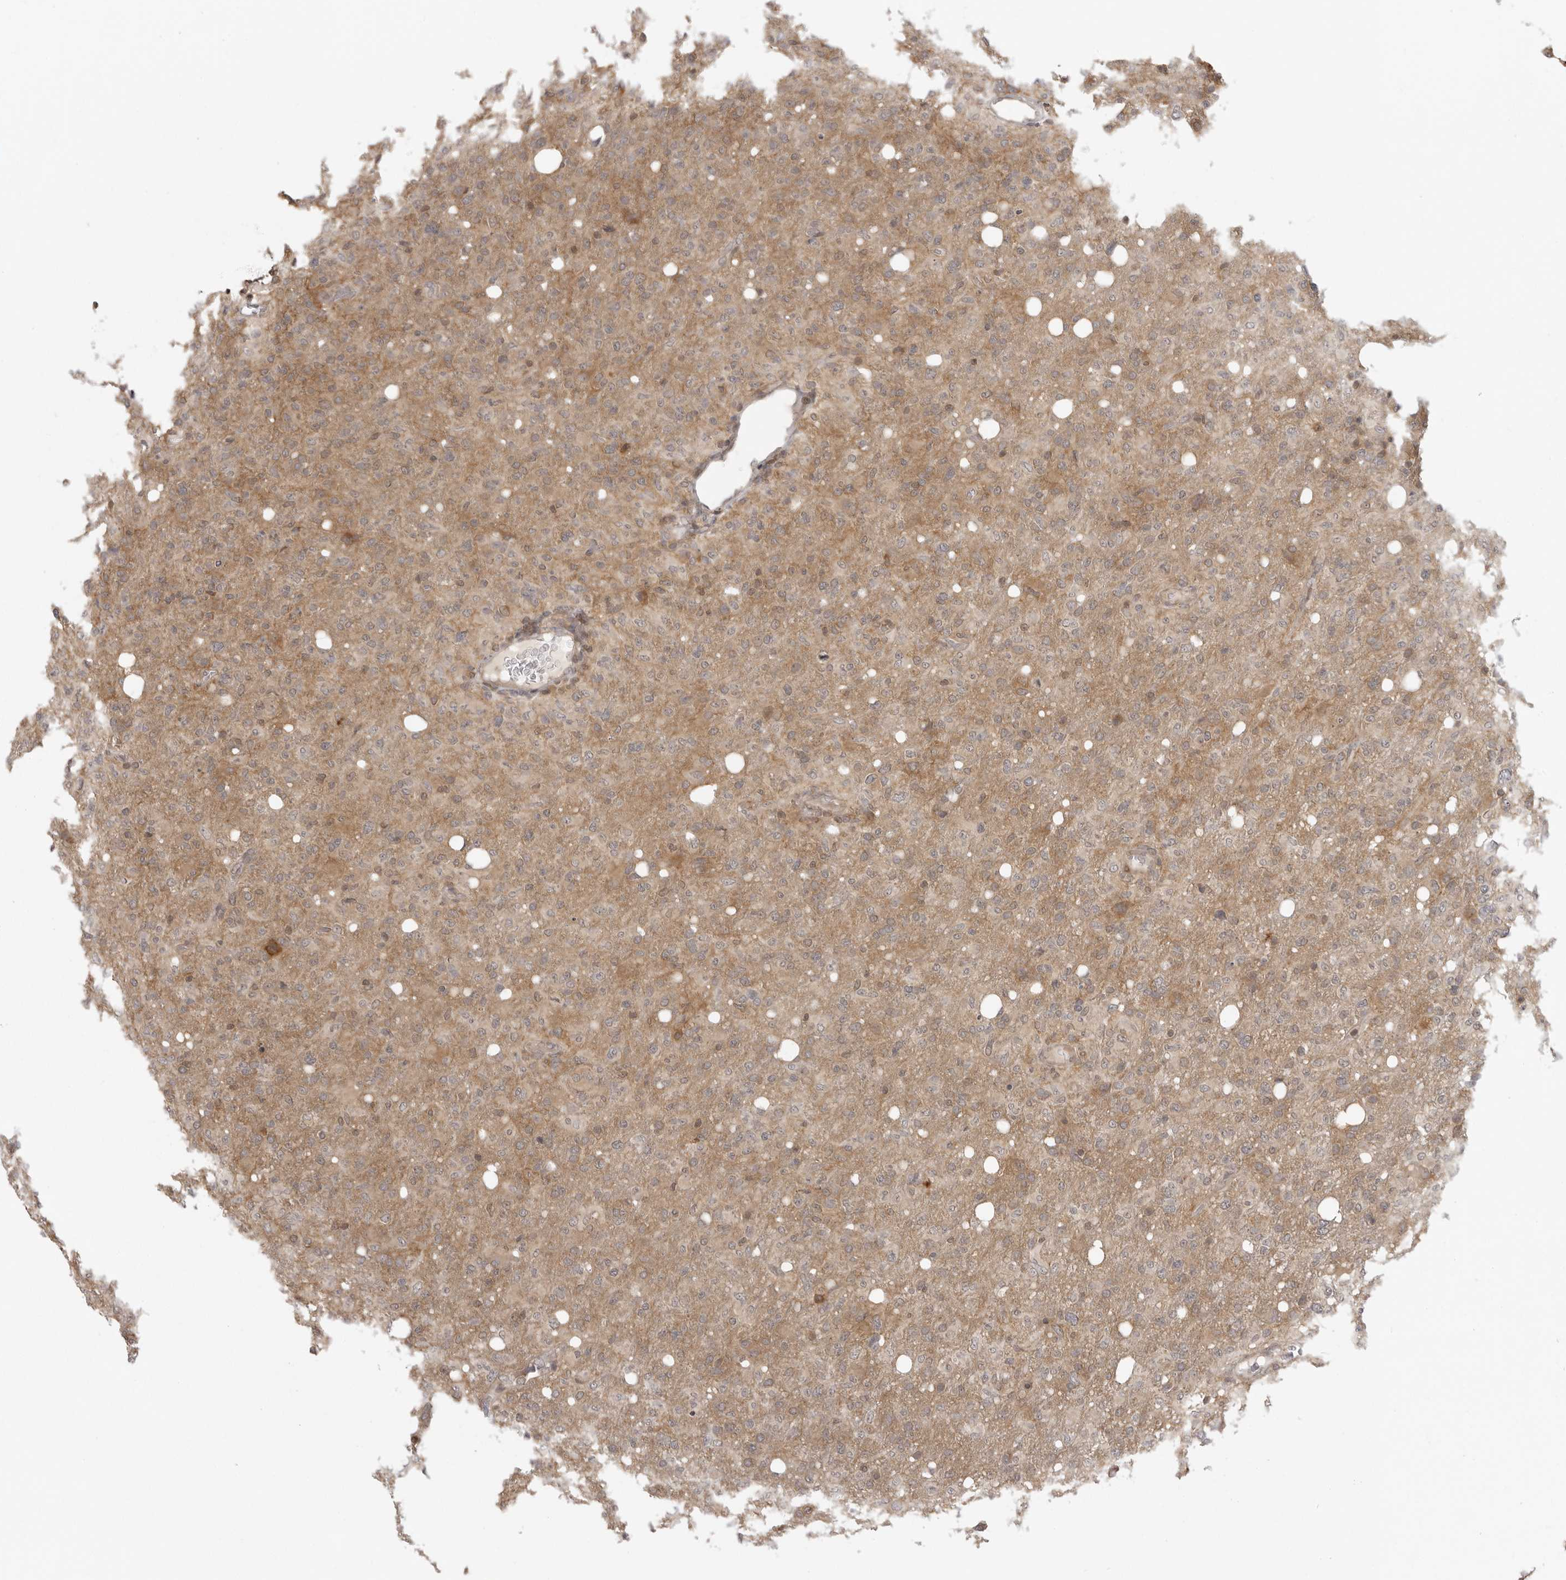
{"staining": {"intensity": "moderate", "quantity": "<25%", "location": "cytoplasmic/membranous"}, "tissue": "glioma", "cell_type": "Tumor cells", "image_type": "cancer", "snomed": [{"axis": "morphology", "description": "Glioma, malignant, High grade"}, {"axis": "topography", "description": "Brain"}], "caption": "Immunohistochemistry (IHC) image of neoplastic tissue: human high-grade glioma (malignant) stained using immunohistochemistry (IHC) exhibits low levels of moderate protein expression localized specifically in the cytoplasmic/membranous of tumor cells, appearing as a cytoplasmic/membranous brown color.", "gene": "PRRC2A", "patient": {"sex": "female", "age": 57}}